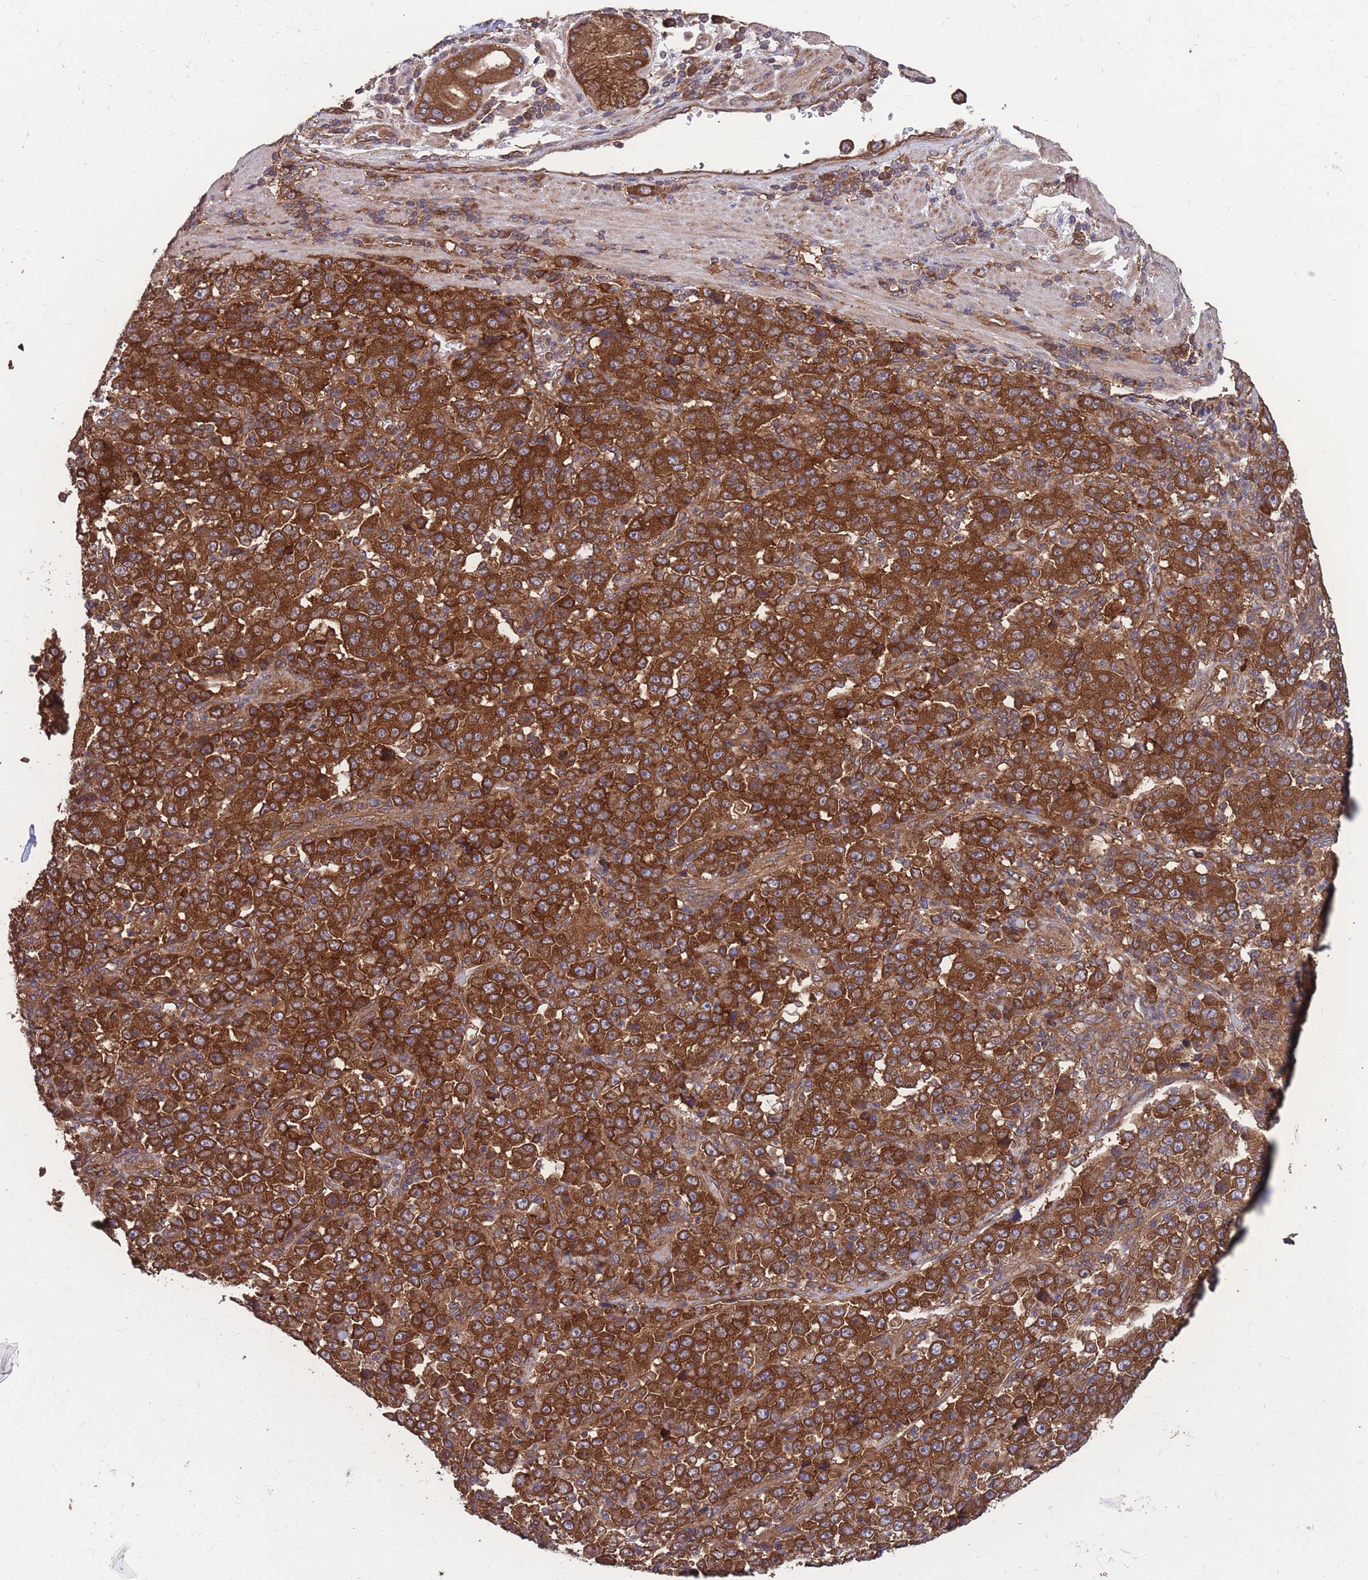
{"staining": {"intensity": "strong", "quantity": ">75%", "location": "cytoplasmic/membranous"}, "tissue": "stomach cancer", "cell_type": "Tumor cells", "image_type": "cancer", "snomed": [{"axis": "morphology", "description": "Normal tissue, NOS"}, {"axis": "morphology", "description": "Adenocarcinoma, NOS"}, {"axis": "topography", "description": "Stomach, upper"}, {"axis": "topography", "description": "Stomach"}], "caption": "IHC histopathology image of human adenocarcinoma (stomach) stained for a protein (brown), which demonstrates high levels of strong cytoplasmic/membranous staining in about >75% of tumor cells.", "gene": "ZPR1", "patient": {"sex": "male", "age": 59}}